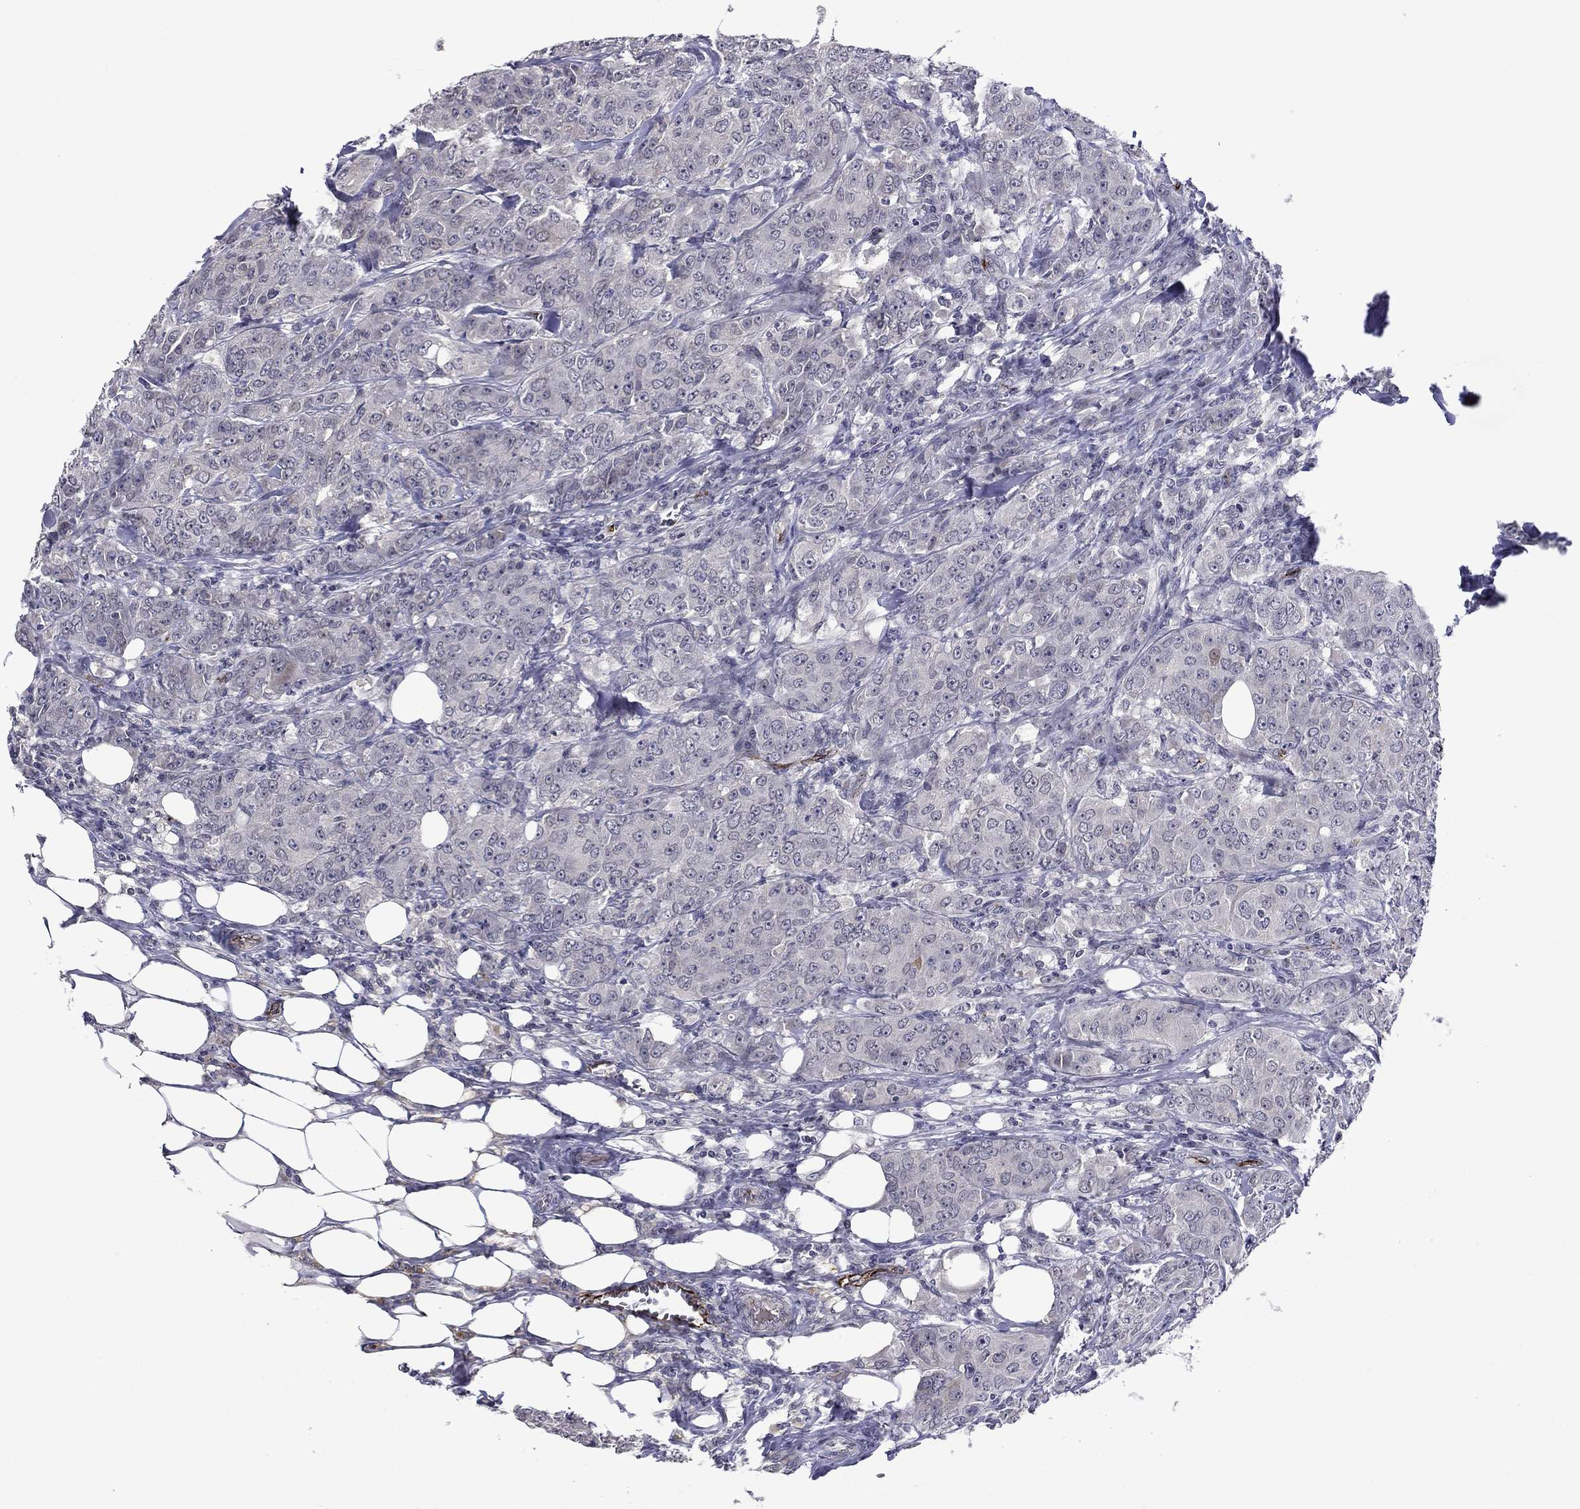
{"staining": {"intensity": "negative", "quantity": "none", "location": "none"}, "tissue": "breast cancer", "cell_type": "Tumor cells", "image_type": "cancer", "snomed": [{"axis": "morphology", "description": "Duct carcinoma"}, {"axis": "topography", "description": "Breast"}], "caption": "Immunohistochemistry (IHC) histopathology image of neoplastic tissue: human breast cancer stained with DAB (3,3'-diaminobenzidine) displays no significant protein staining in tumor cells.", "gene": "SLITRK1", "patient": {"sex": "female", "age": 43}}